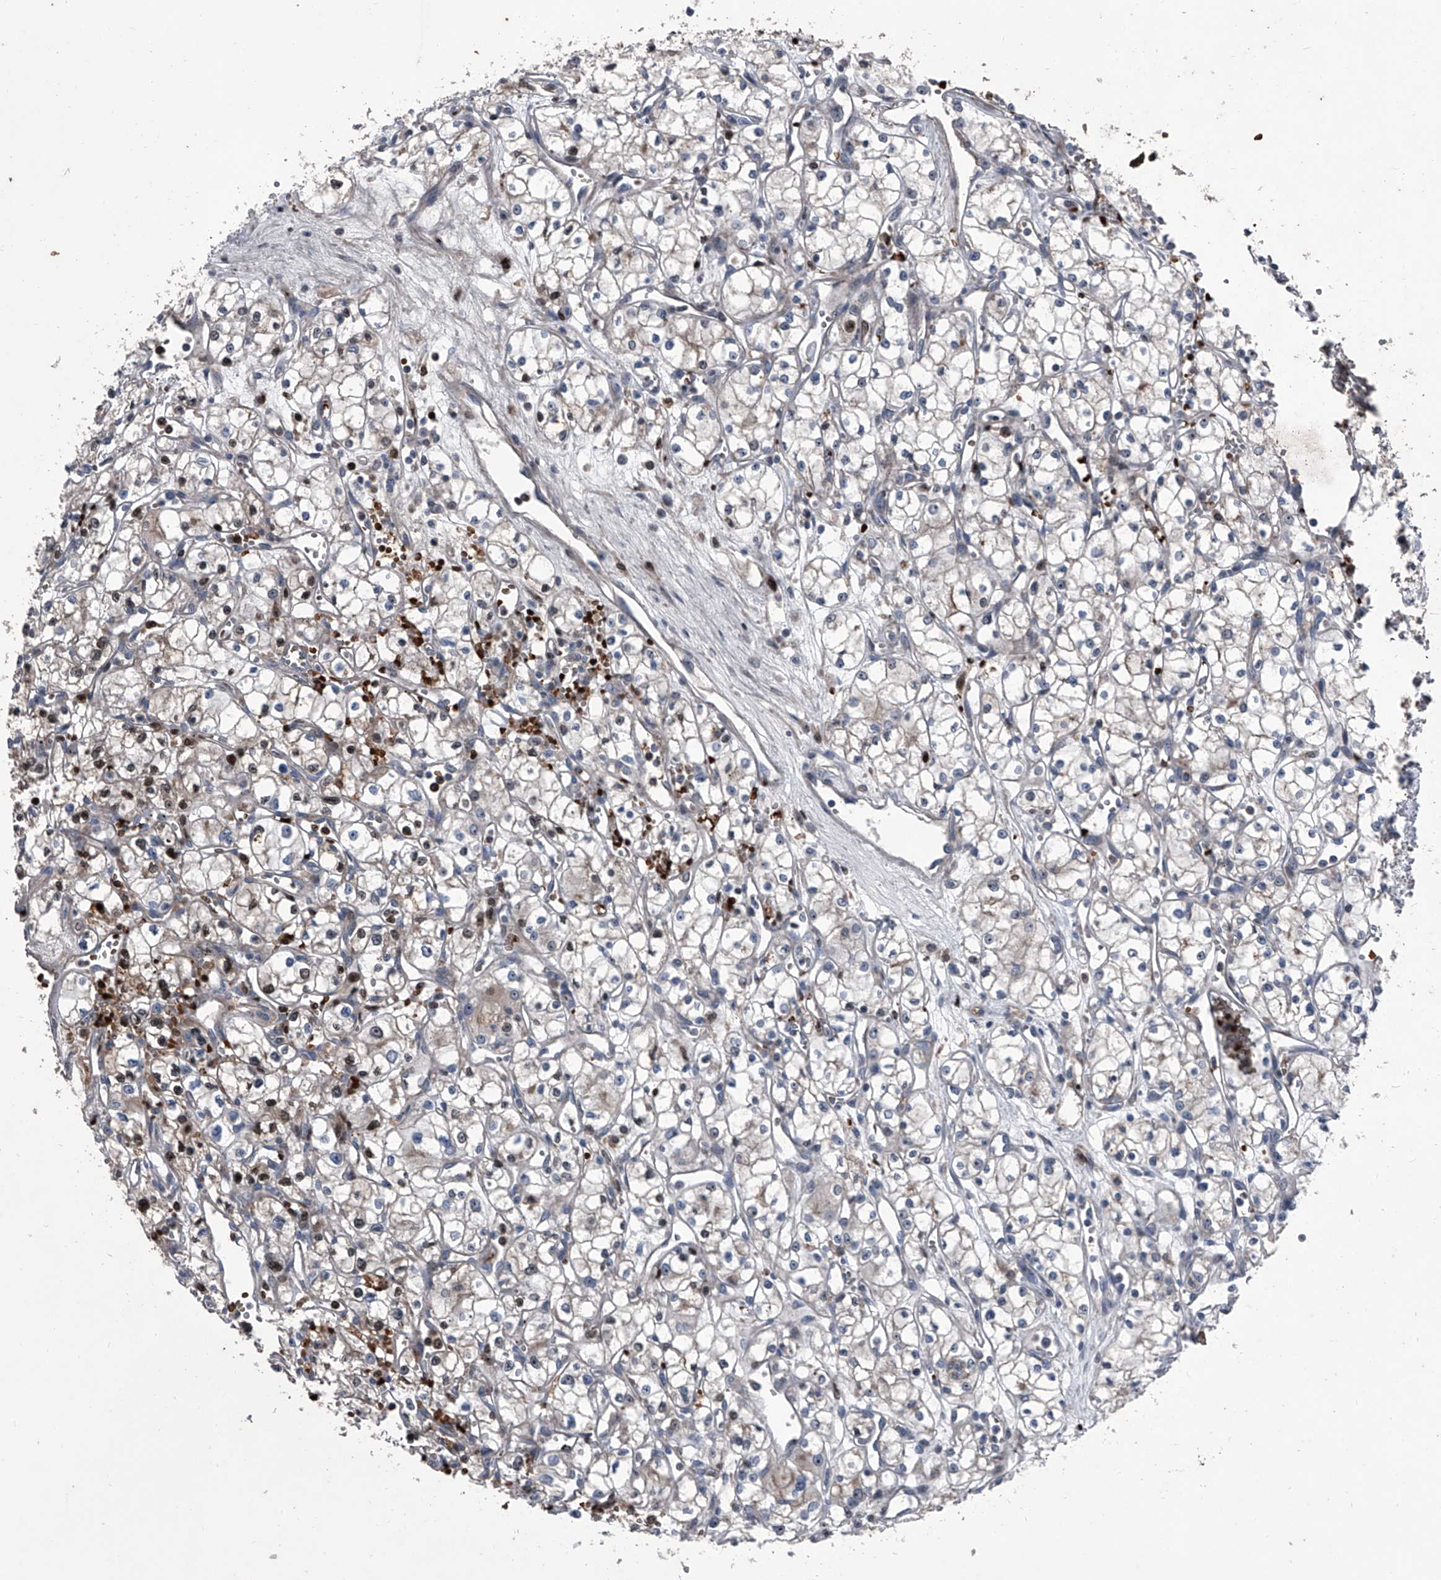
{"staining": {"intensity": "negative", "quantity": "none", "location": "none"}, "tissue": "renal cancer", "cell_type": "Tumor cells", "image_type": "cancer", "snomed": [{"axis": "morphology", "description": "Adenocarcinoma, NOS"}, {"axis": "topography", "description": "Kidney"}], "caption": "Renal adenocarcinoma was stained to show a protein in brown. There is no significant expression in tumor cells.", "gene": "CEP85L", "patient": {"sex": "male", "age": 59}}